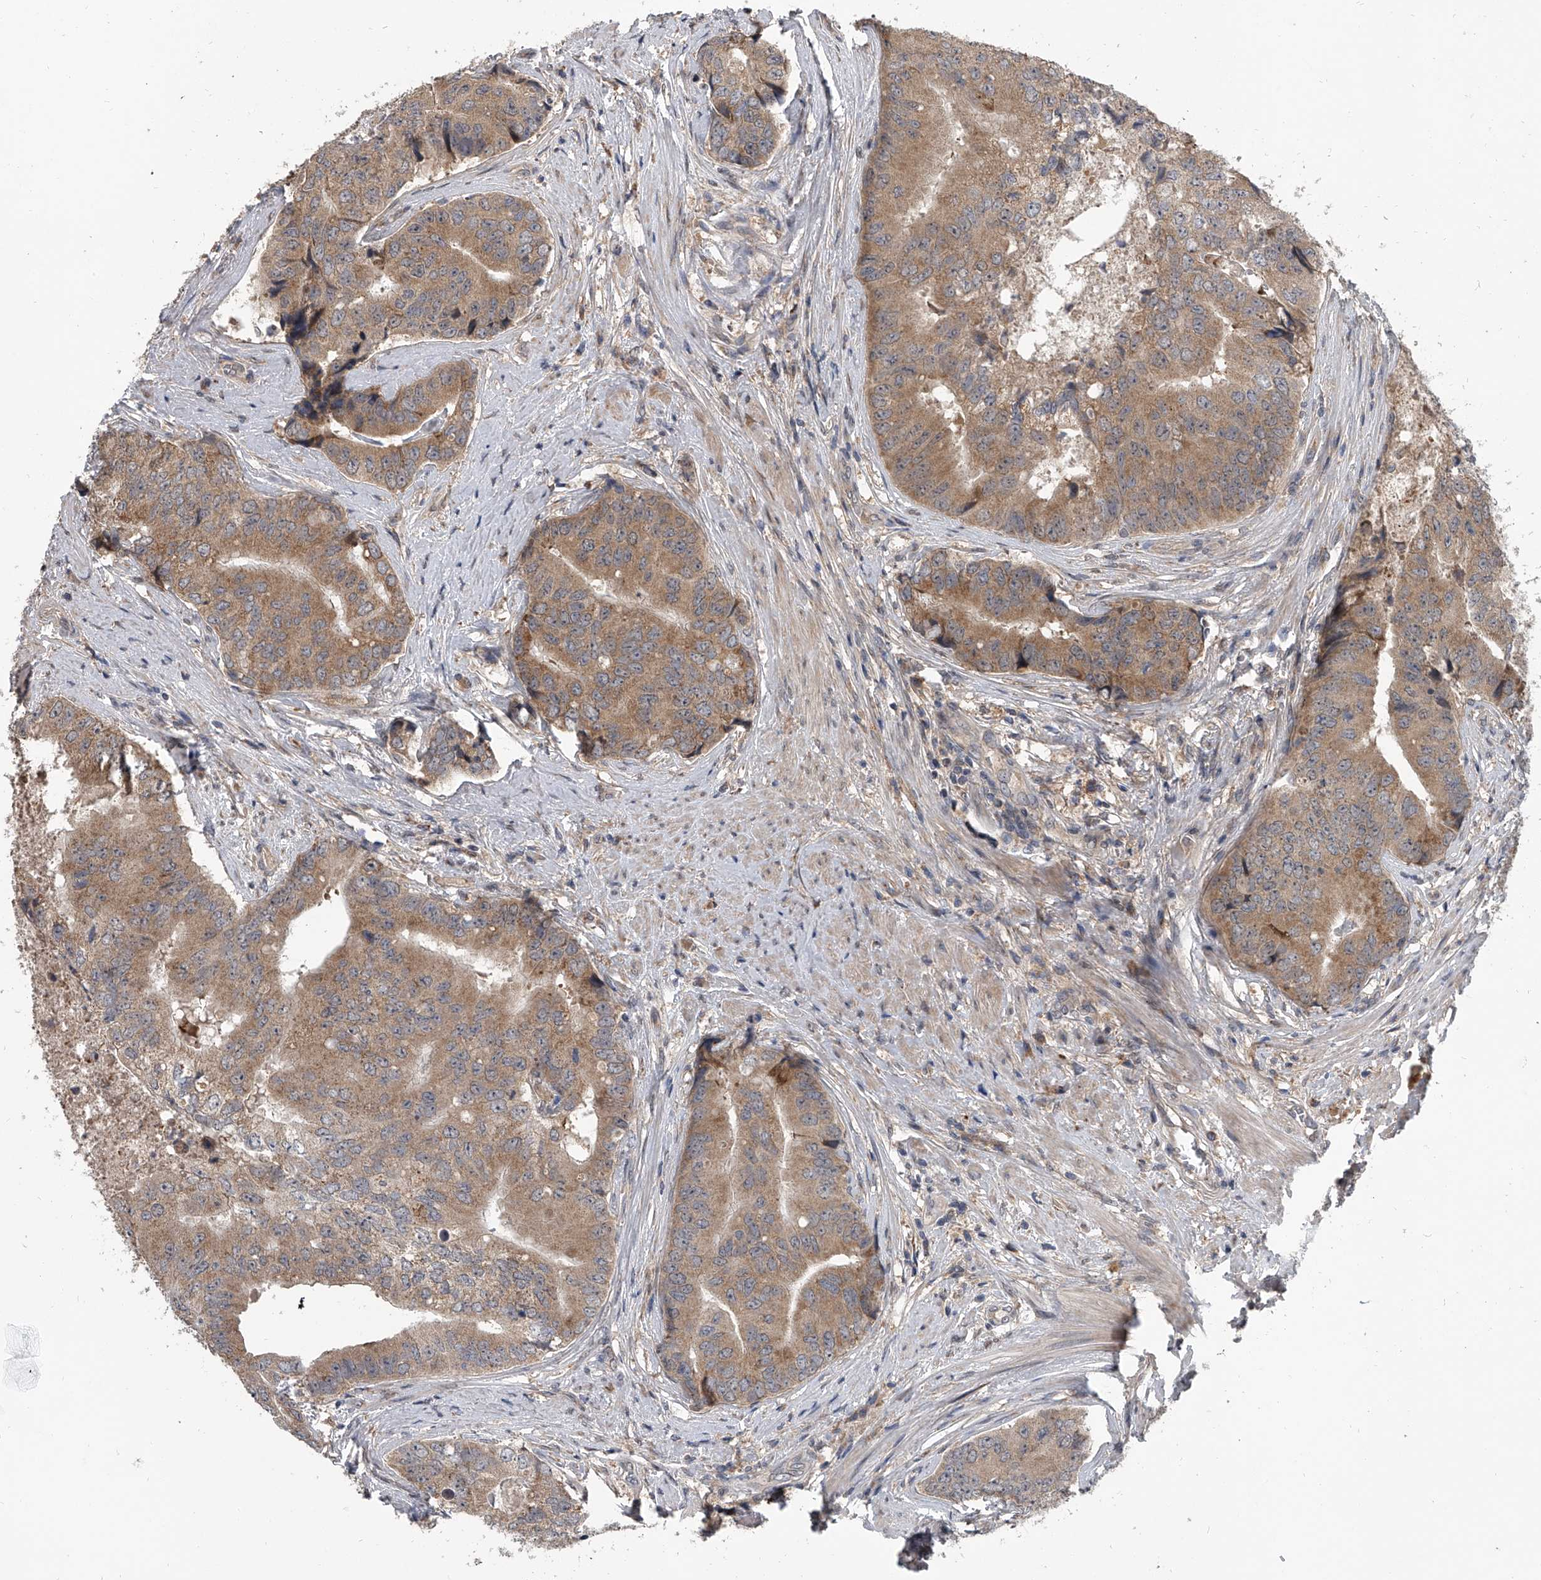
{"staining": {"intensity": "moderate", "quantity": ">75%", "location": "cytoplasmic/membranous"}, "tissue": "prostate cancer", "cell_type": "Tumor cells", "image_type": "cancer", "snomed": [{"axis": "morphology", "description": "Adenocarcinoma, High grade"}, {"axis": "topography", "description": "Prostate"}], "caption": "Prostate adenocarcinoma (high-grade) tissue exhibits moderate cytoplasmic/membranous expression in approximately >75% of tumor cells (Brightfield microscopy of DAB IHC at high magnification).", "gene": "GEMIN8", "patient": {"sex": "male", "age": 70}}